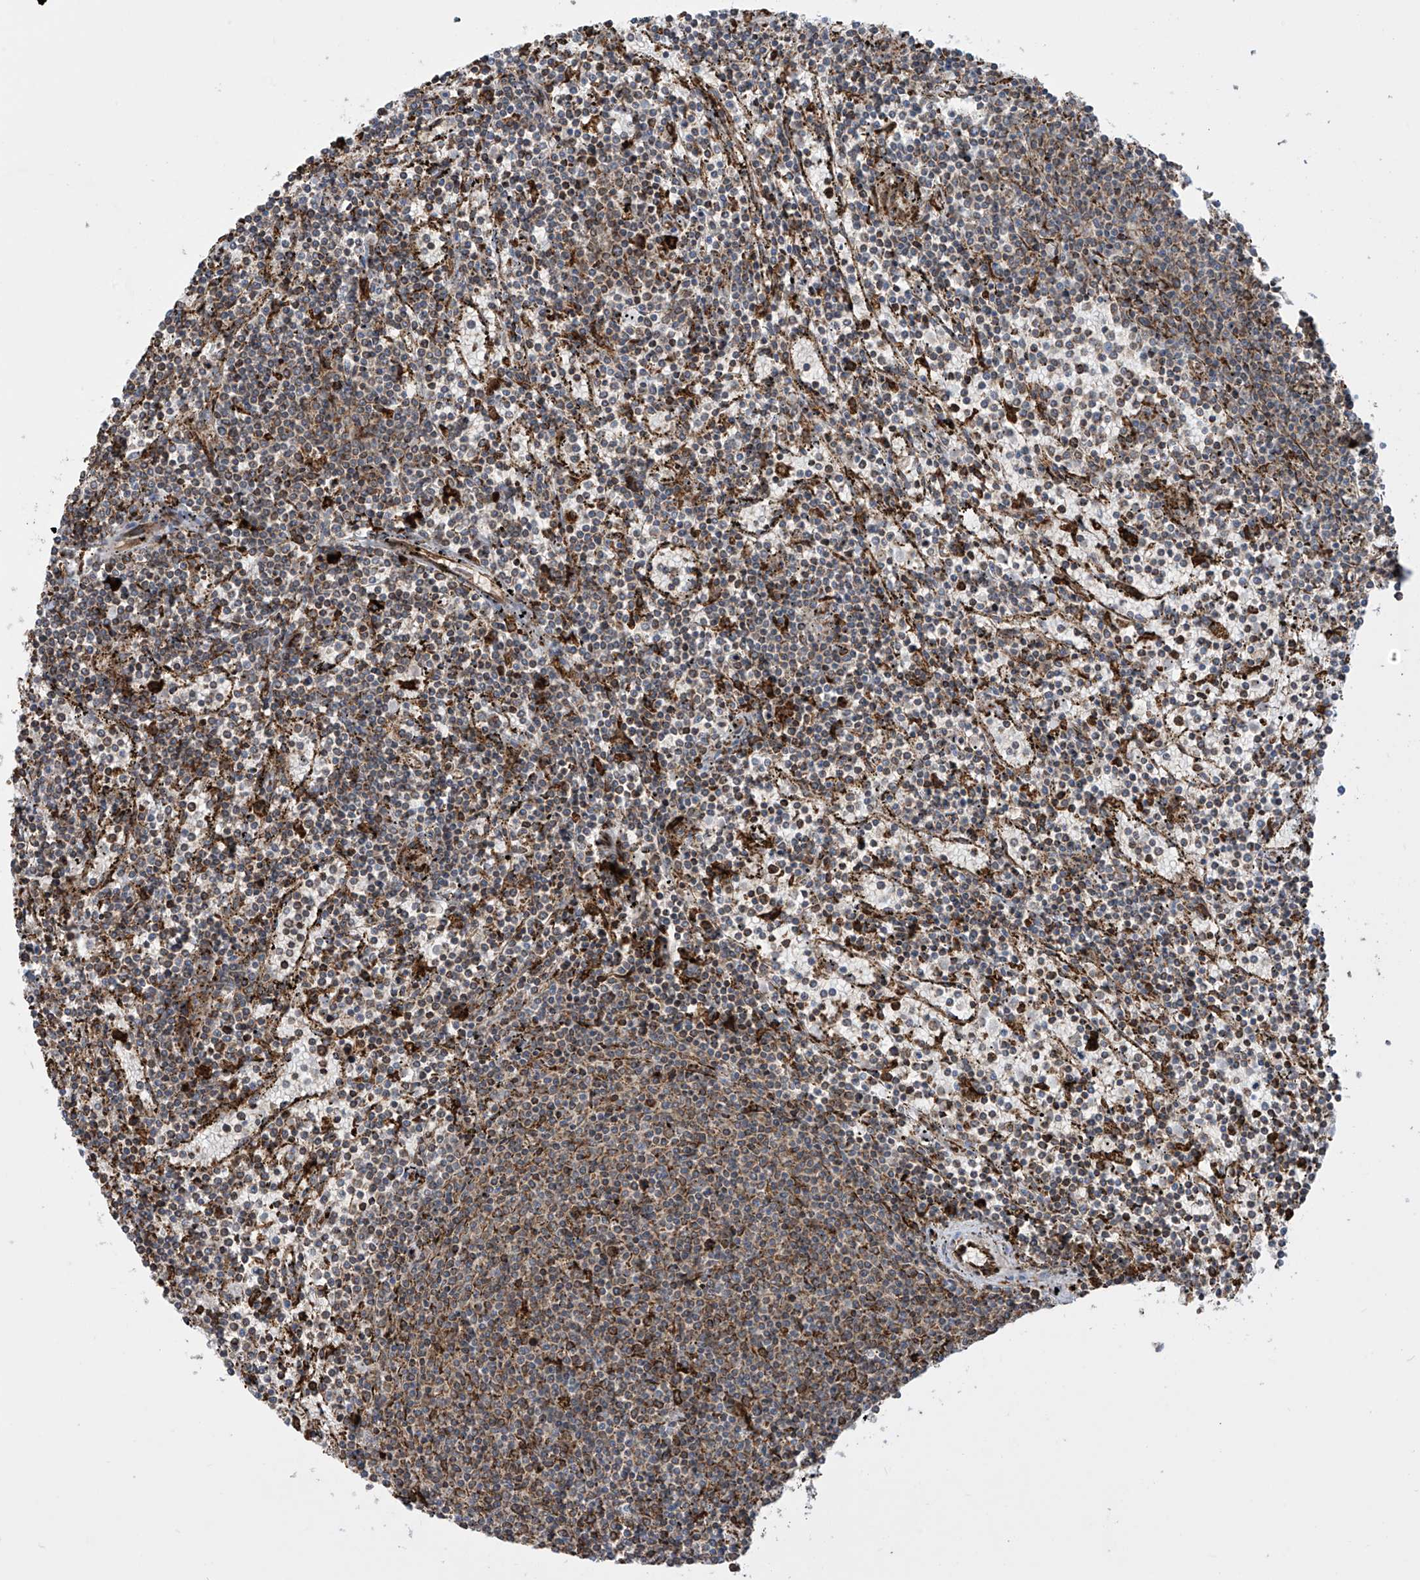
{"staining": {"intensity": "weak", "quantity": "<25%", "location": "cytoplasmic/membranous"}, "tissue": "lymphoma", "cell_type": "Tumor cells", "image_type": "cancer", "snomed": [{"axis": "morphology", "description": "Malignant lymphoma, non-Hodgkin's type, Low grade"}, {"axis": "topography", "description": "Spleen"}], "caption": "Malignant lymphoma, non-Hodgkin's type (low-grade) was stained to show a protein in brown. There is no significant expression in tumor cells.", "gene": "MX1", "patient": {"sex": "female", "age": 50}}